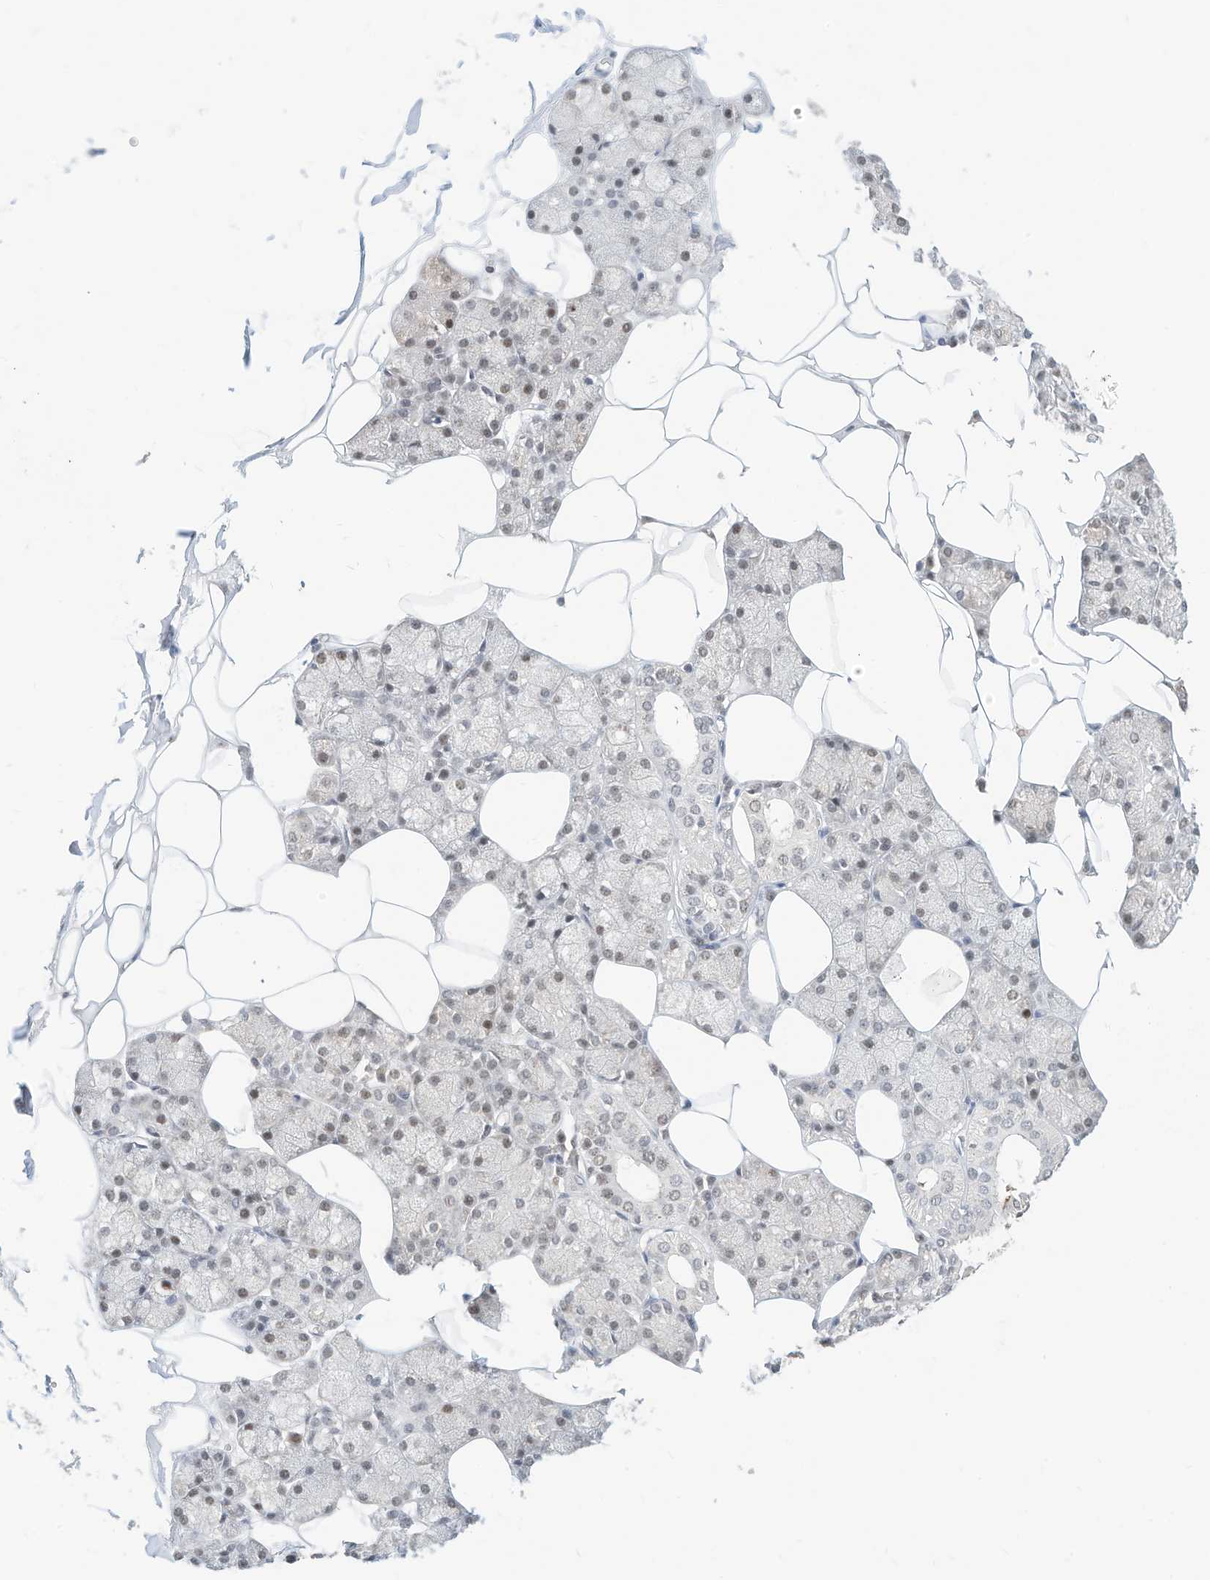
{"staining": {"intensity": "weak", "quantity": "25%-75%", "location": "nuclear"}, "tissue": "salivary gland", "cell_type": "Glandular cells", "image_type": "normal", "snomed": [{"axis": "morphology", "description": "Normal tissue, NOS"}, {"axis": "topography", "description": "Salivary gland"}], "caption": "Salivary gland stained with immunohistochemistry (IHC) demonstrates weak nuclear expression in about 25%-75% of glandular cells. (brown staining indicates protein expression, while blue staining denotes nuclei).", "gene": "OGT", "patient": {"sex": "male", "age": 62}}